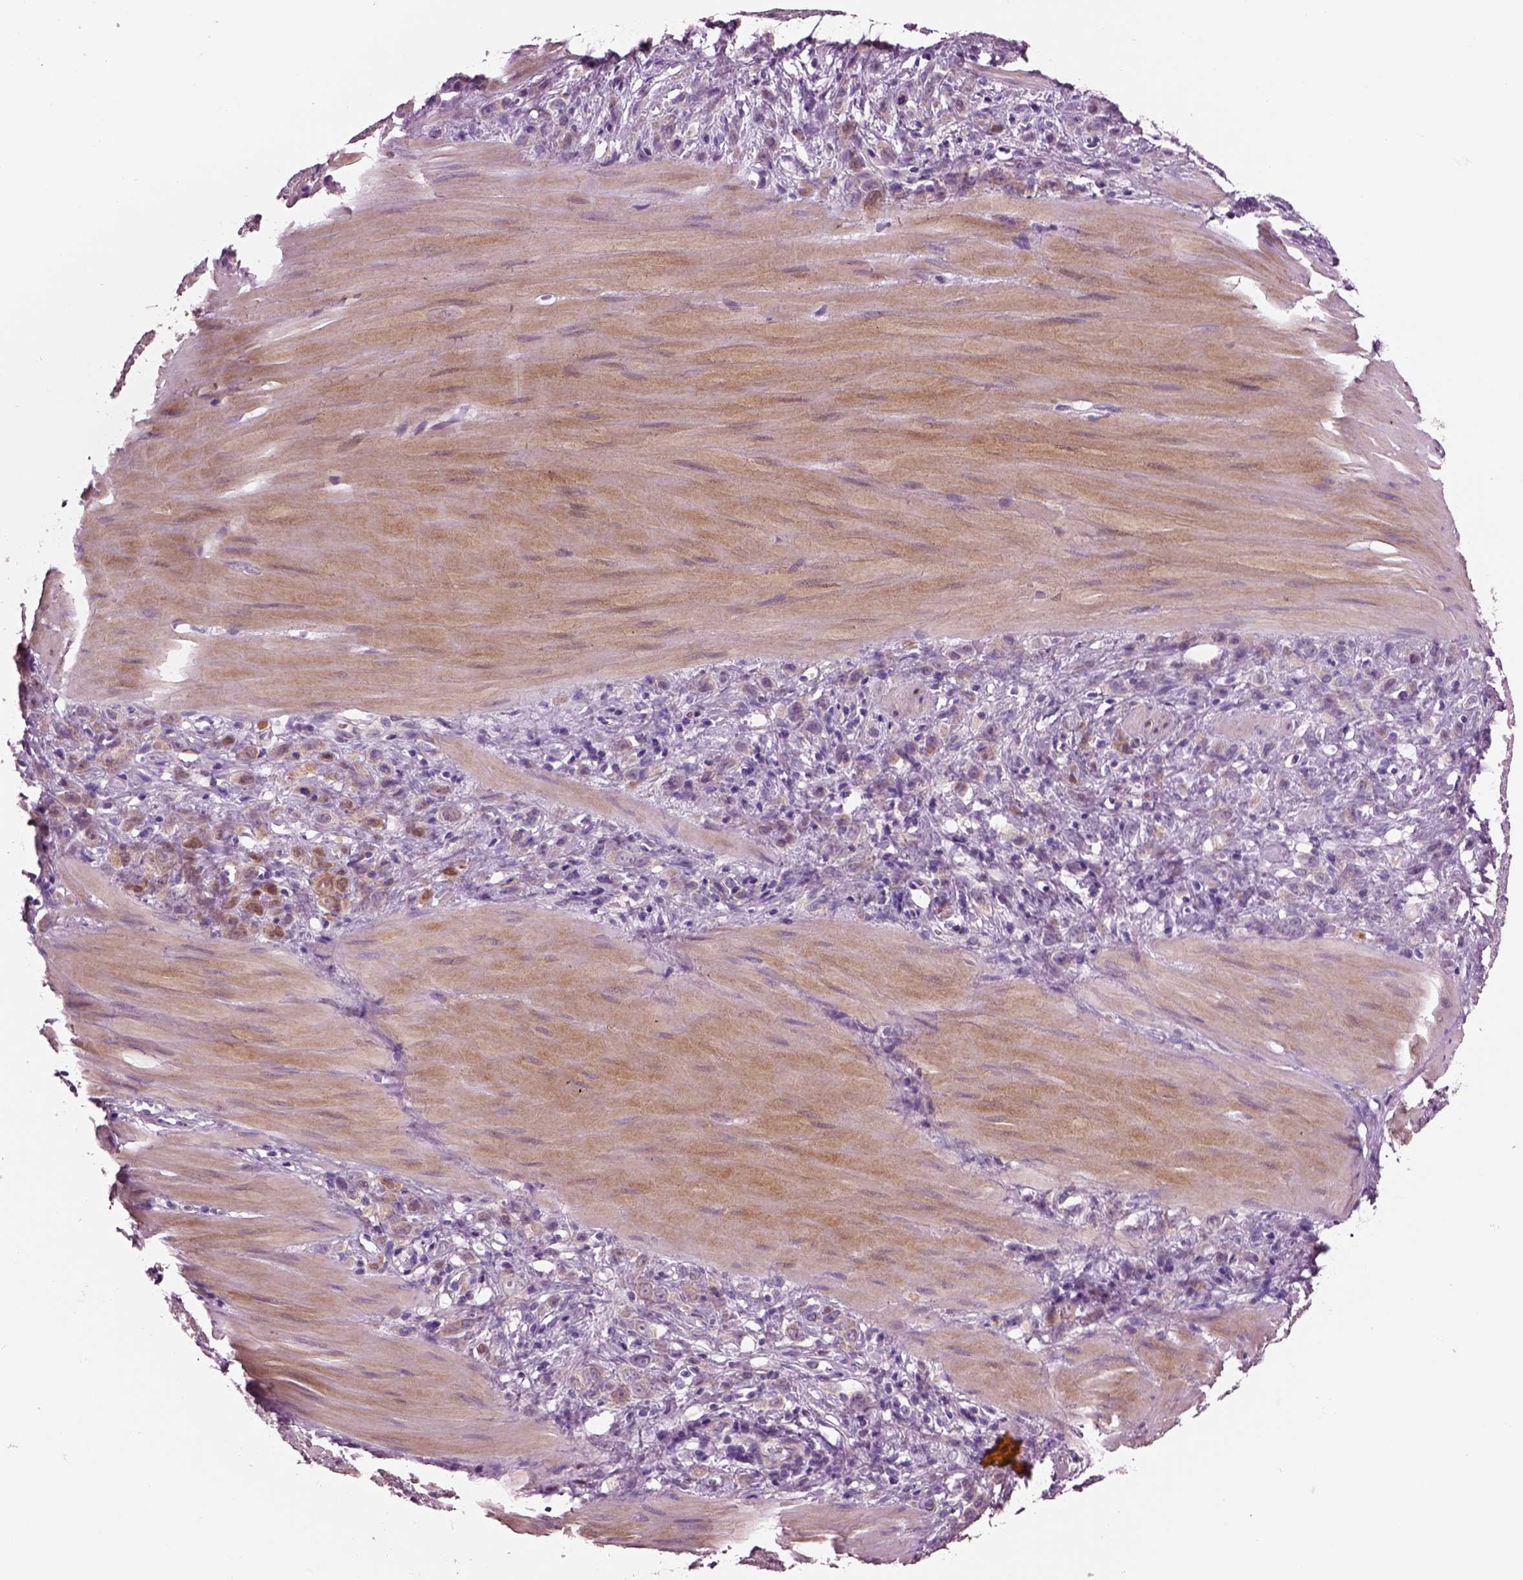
{"staining": {"intensity": "weak", "quantity": "<25%", "location": "cytoplasmic/membranous"}, "tissue": "stomach cancer", "cell_type": "Tumor cells", "image_type": "cancer", "snomed": [{"axis": "morphology", "description": "Adenocarcinoma, NOS"}, {"axis": "topography", "description": "Stomach"}], "caption": "Image shows no significant protein staining in tumor cells of stomach cancer.", "gene": "PLPP7", "patient": {"sex": "male", "age": 47}}